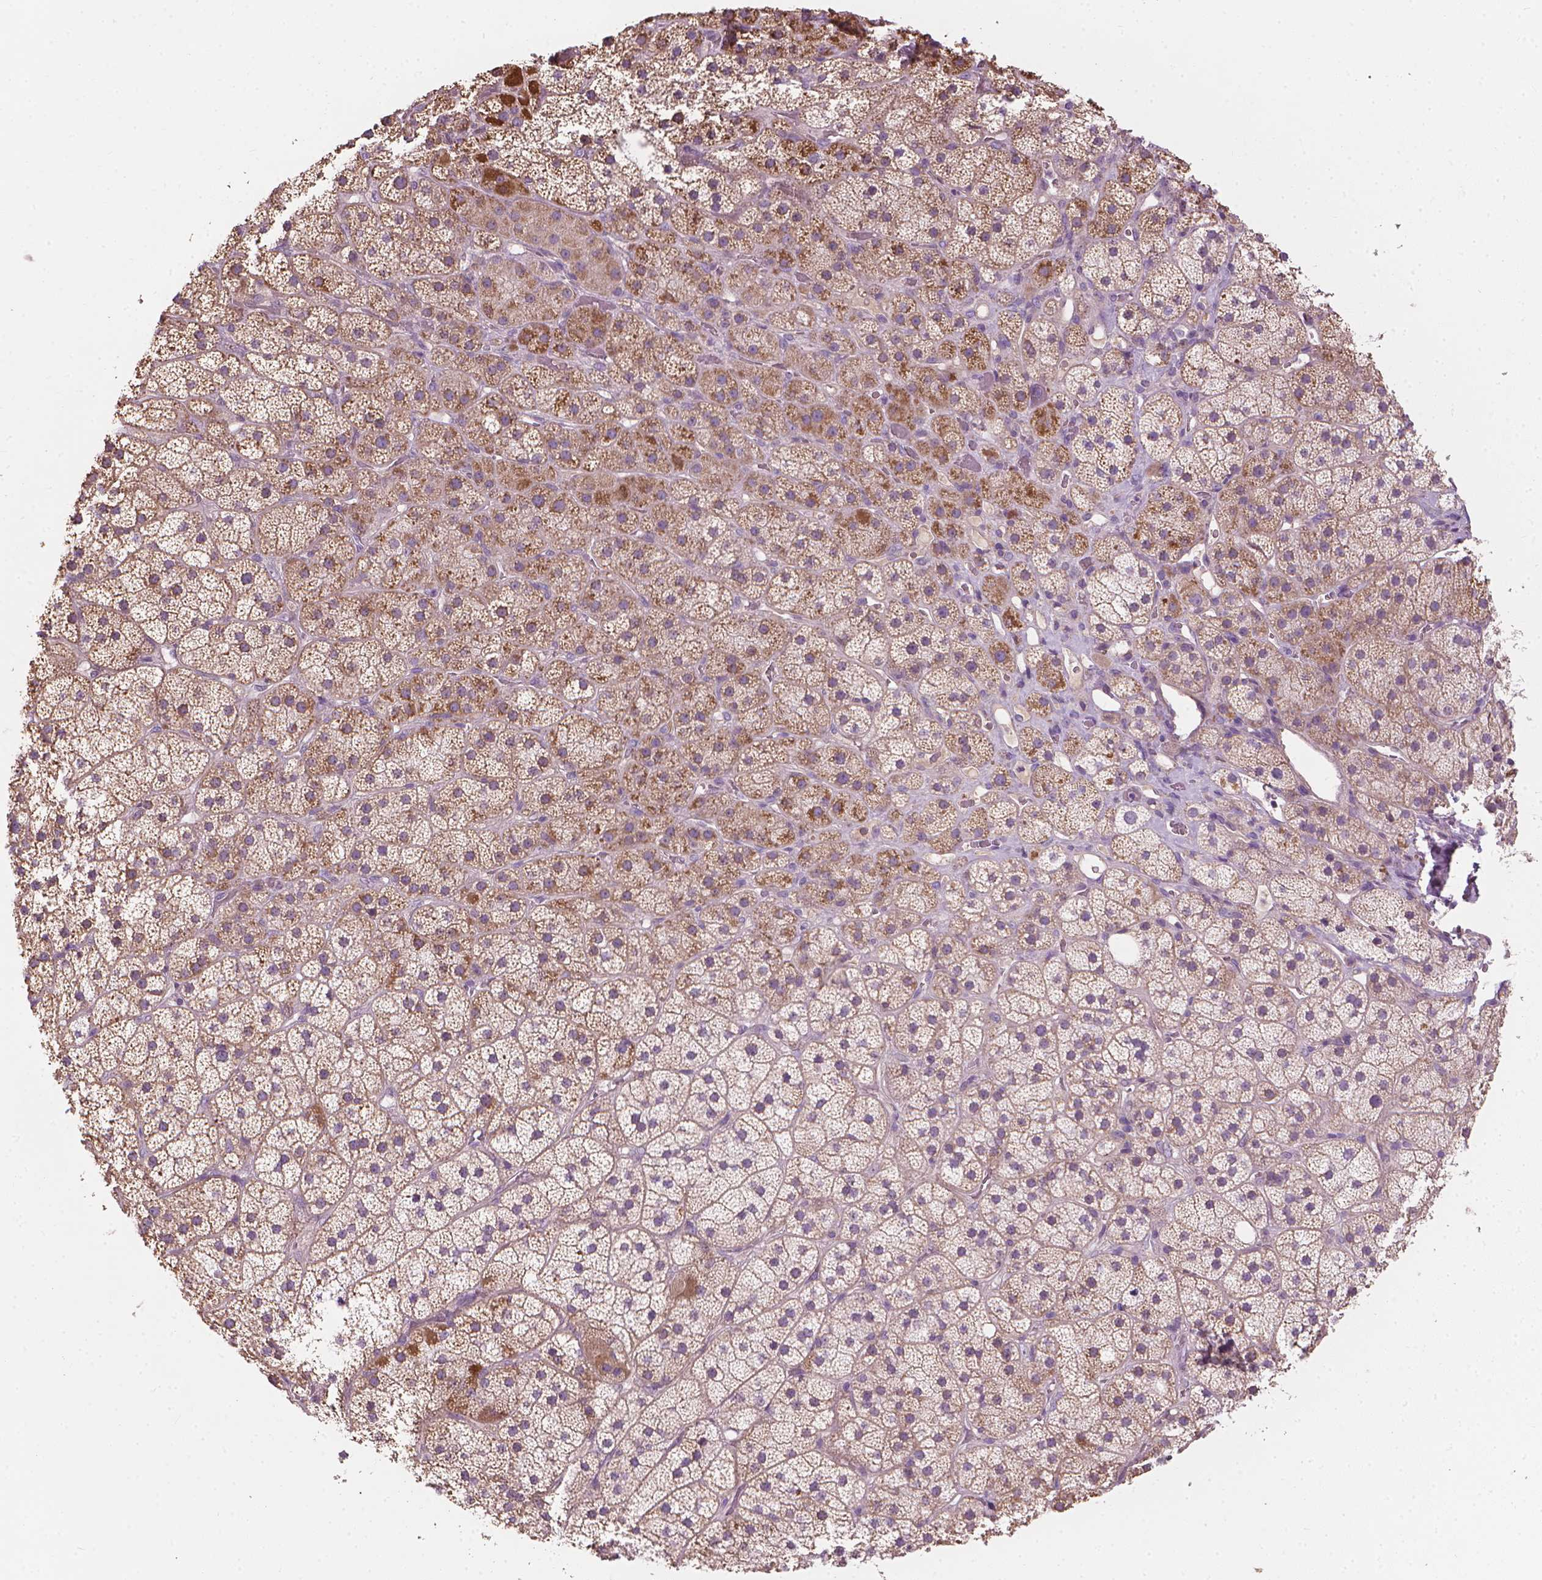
{"staining": {"intensity": "moderate", "quantity": ">75%", "location": "cytoplasmic/membranous"}, "tissue": "adrenal gland", "cell_type": "Glandular cells", "image_type": "normal", "snomed": [{"axis": "morphology", "description": "Normal tissue, NOS"}, {"axis": "topography", "description": "Adrenal gland"}], "caption": "A photomicrograph of human adrenal gland stained for a protein shows moderate cytoplasmic/membranous brown staining in glandular cells.", "gene": "RIIAD1", "patient": {"sex": "male", "age": 57}}